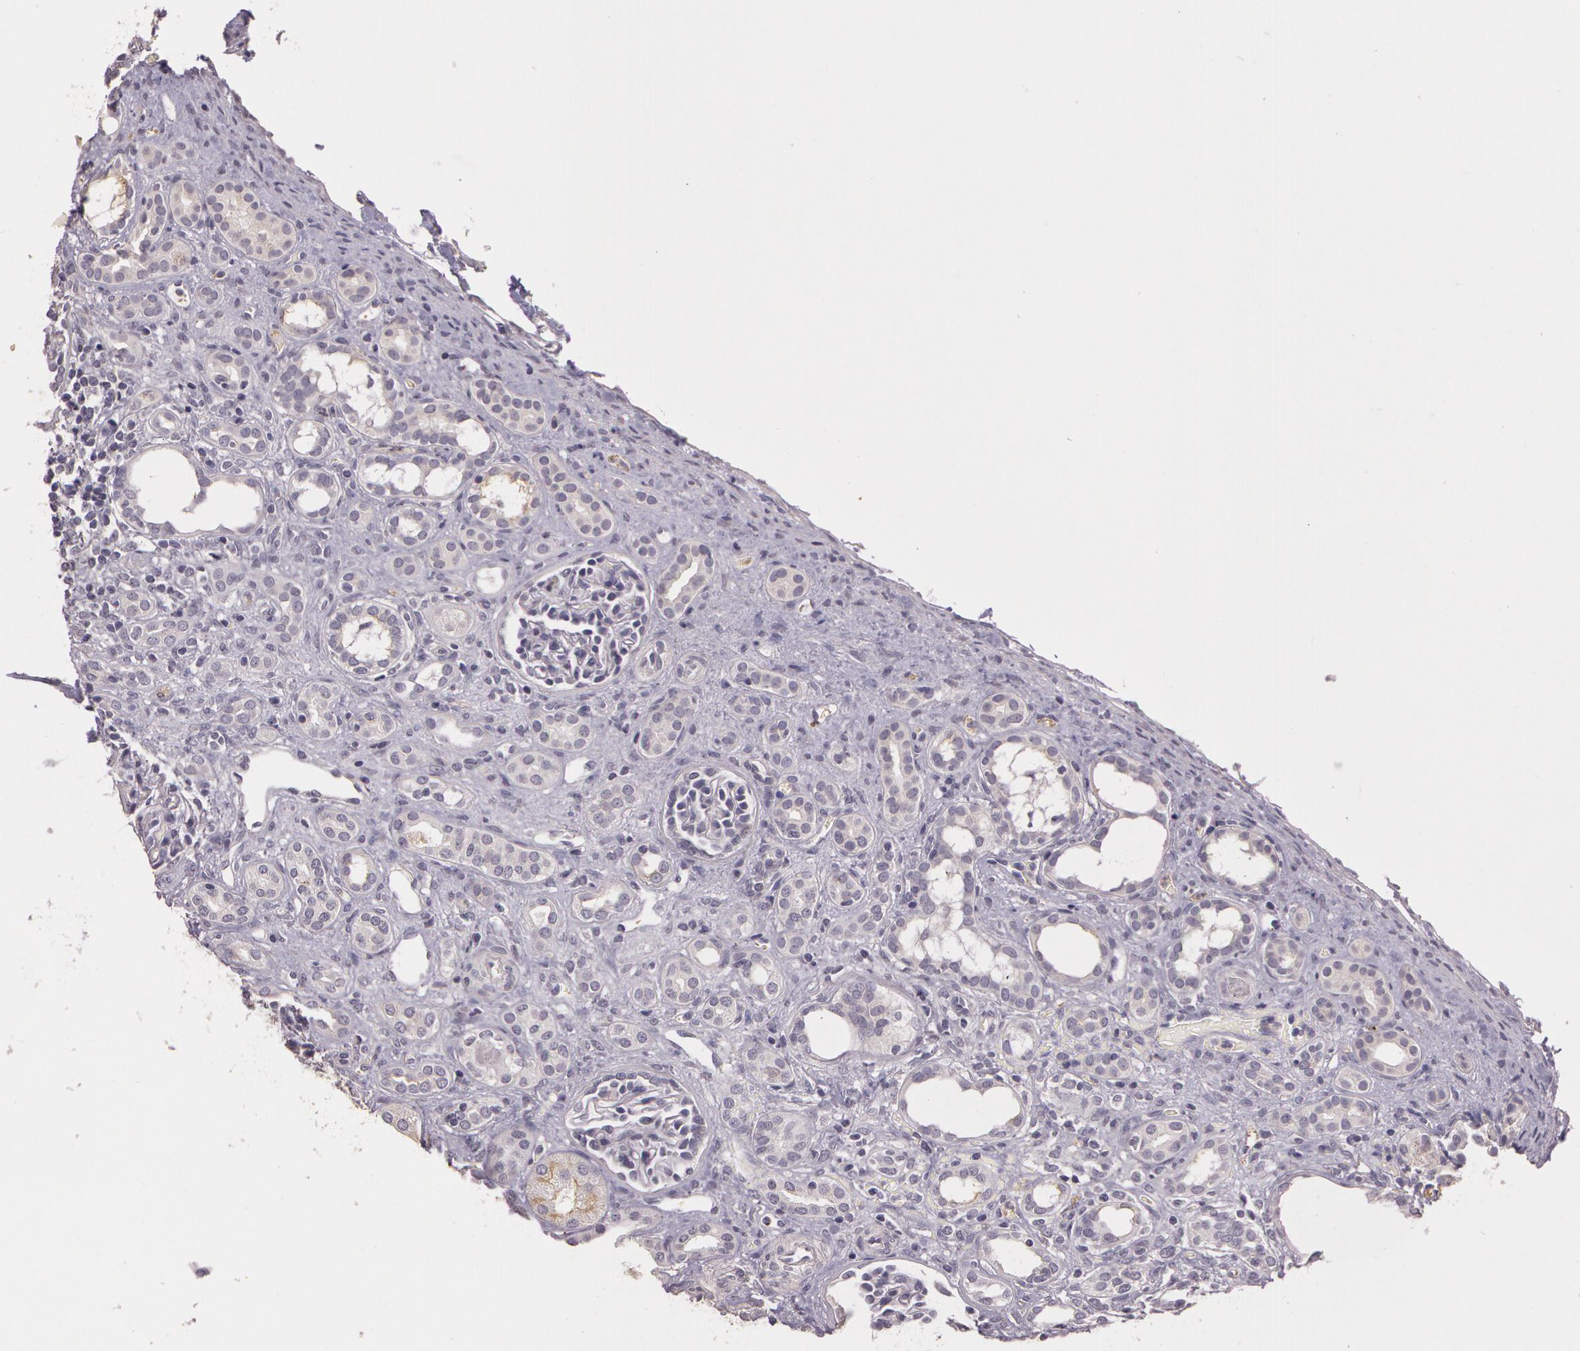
{"staining": {"intensity": "negative", "quantity": "none", "location": "none"}, "tissue": "kidney", "cell_type": "Cells in glomeruli", "image_type": "normal", "snomed": [{"axis": "morphology", "description": "Normal tissue, NOS"}, {"axis": "topography", "description": "Kidney"}], "caption": "This image is of unremarkable kidney stained with IHC to label a protein in brown with the nuclei are counter-stained blue. There is no expression in cells in glomeruli. (IHC, brightfield microscopy, high magnification).", "gene": "G2E3", "patient": {"sex": "male", "age": 7}}